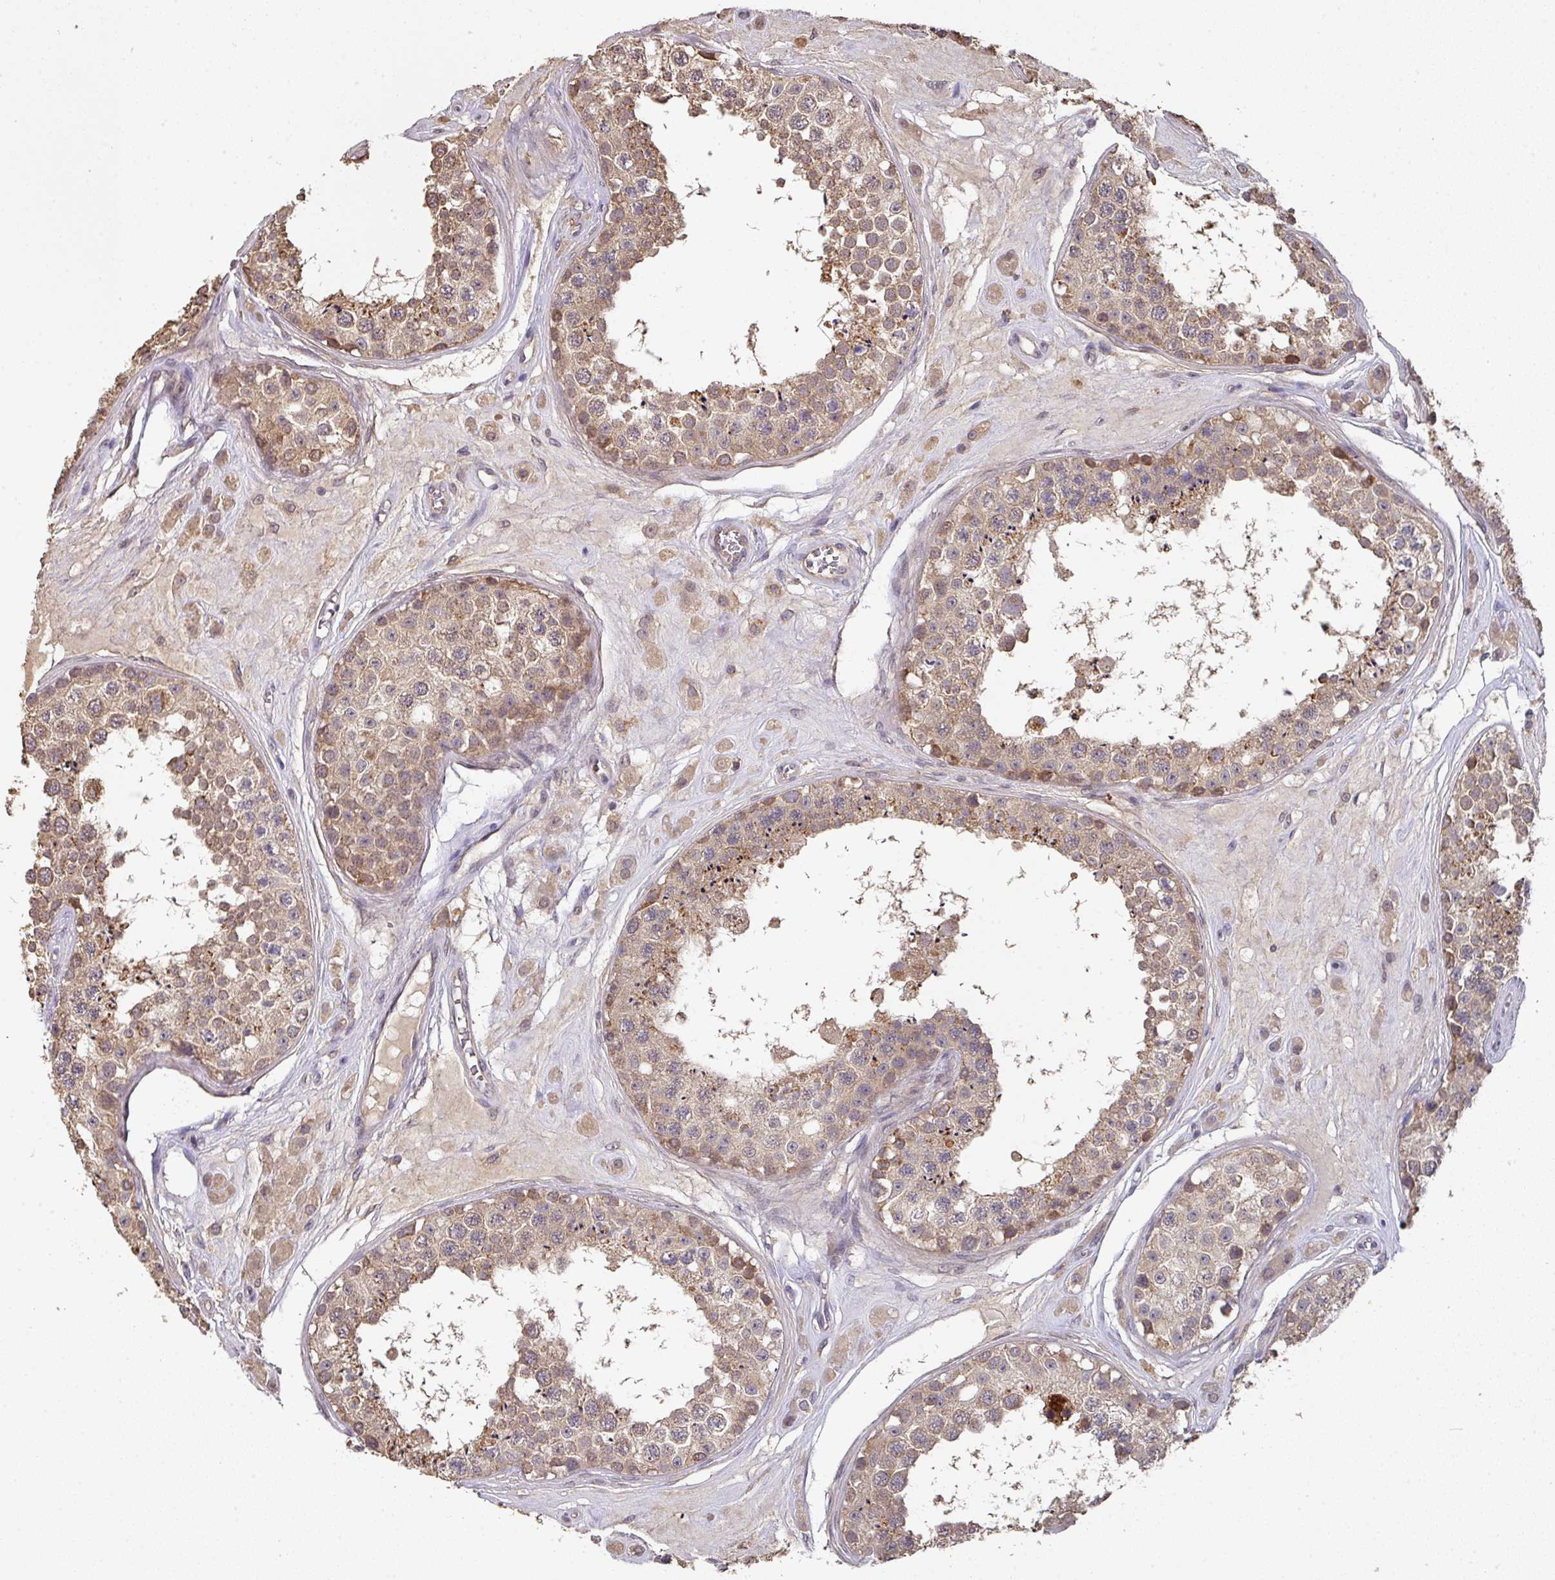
{"staining": {"intensity": "moderate", "quantity": "25%-75%", "location": "cytoplasmic/membranous"}, "tissue": "testis", "cell_type": "Cells in seminiferous ducts", "image_type": "normal", "snomed": [{"axis": "morphology", "description": "Normal tissue, NOS"}, {"axis": "topography", "description": "Testis"}], "caption": "Testis stained for a protein (brown) exhibits moderate cytoplasmic/membranous positive staining in approximately 25%-75% of cells in seminiferous ducts.", "gene": "ACVR2B", "patient": {"sex": "male", "age": 25}}